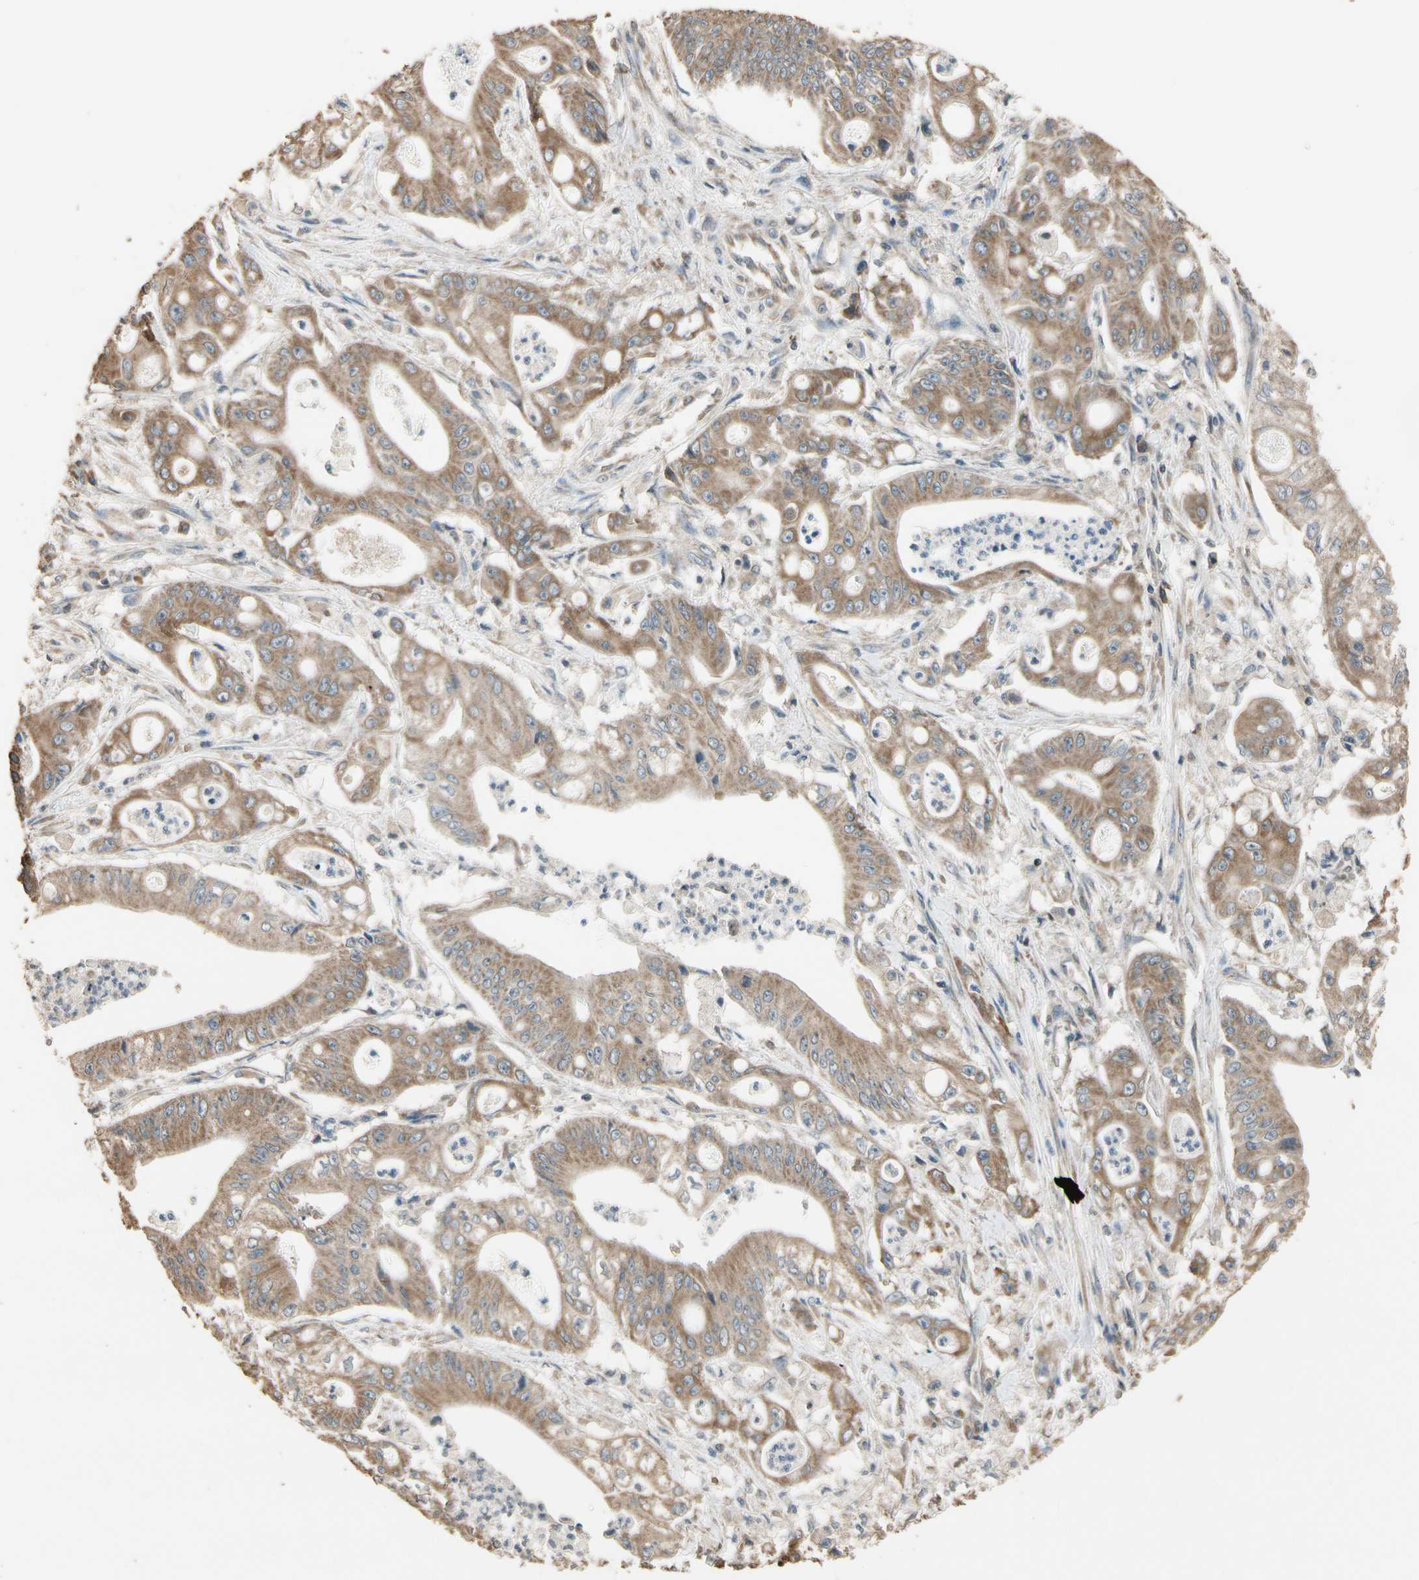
{"staining": {"intensity": "moderate", "quantity": ">75%", "location": "cytoplasmic/membranous"}, "tissue": "pancreatic cancer", "cell_type": "Tumor cells", "image_type": "cancer", "snomed": [{"axis": "morphology", "description": "Normal tissue, NOS"}, {"axis": "topography", "description": "Lymph node"}], "caption": "An image of pancreatic cancer stained for a protein shows moderate cytoplasmic/membranous brown staining in tumor cells. (DAB (3,3'-diaminobenzidine) IHC with brightfield microscopy, high magnification).", "gene": "STX18", "patient": {"sex": "male", "age": 62}}